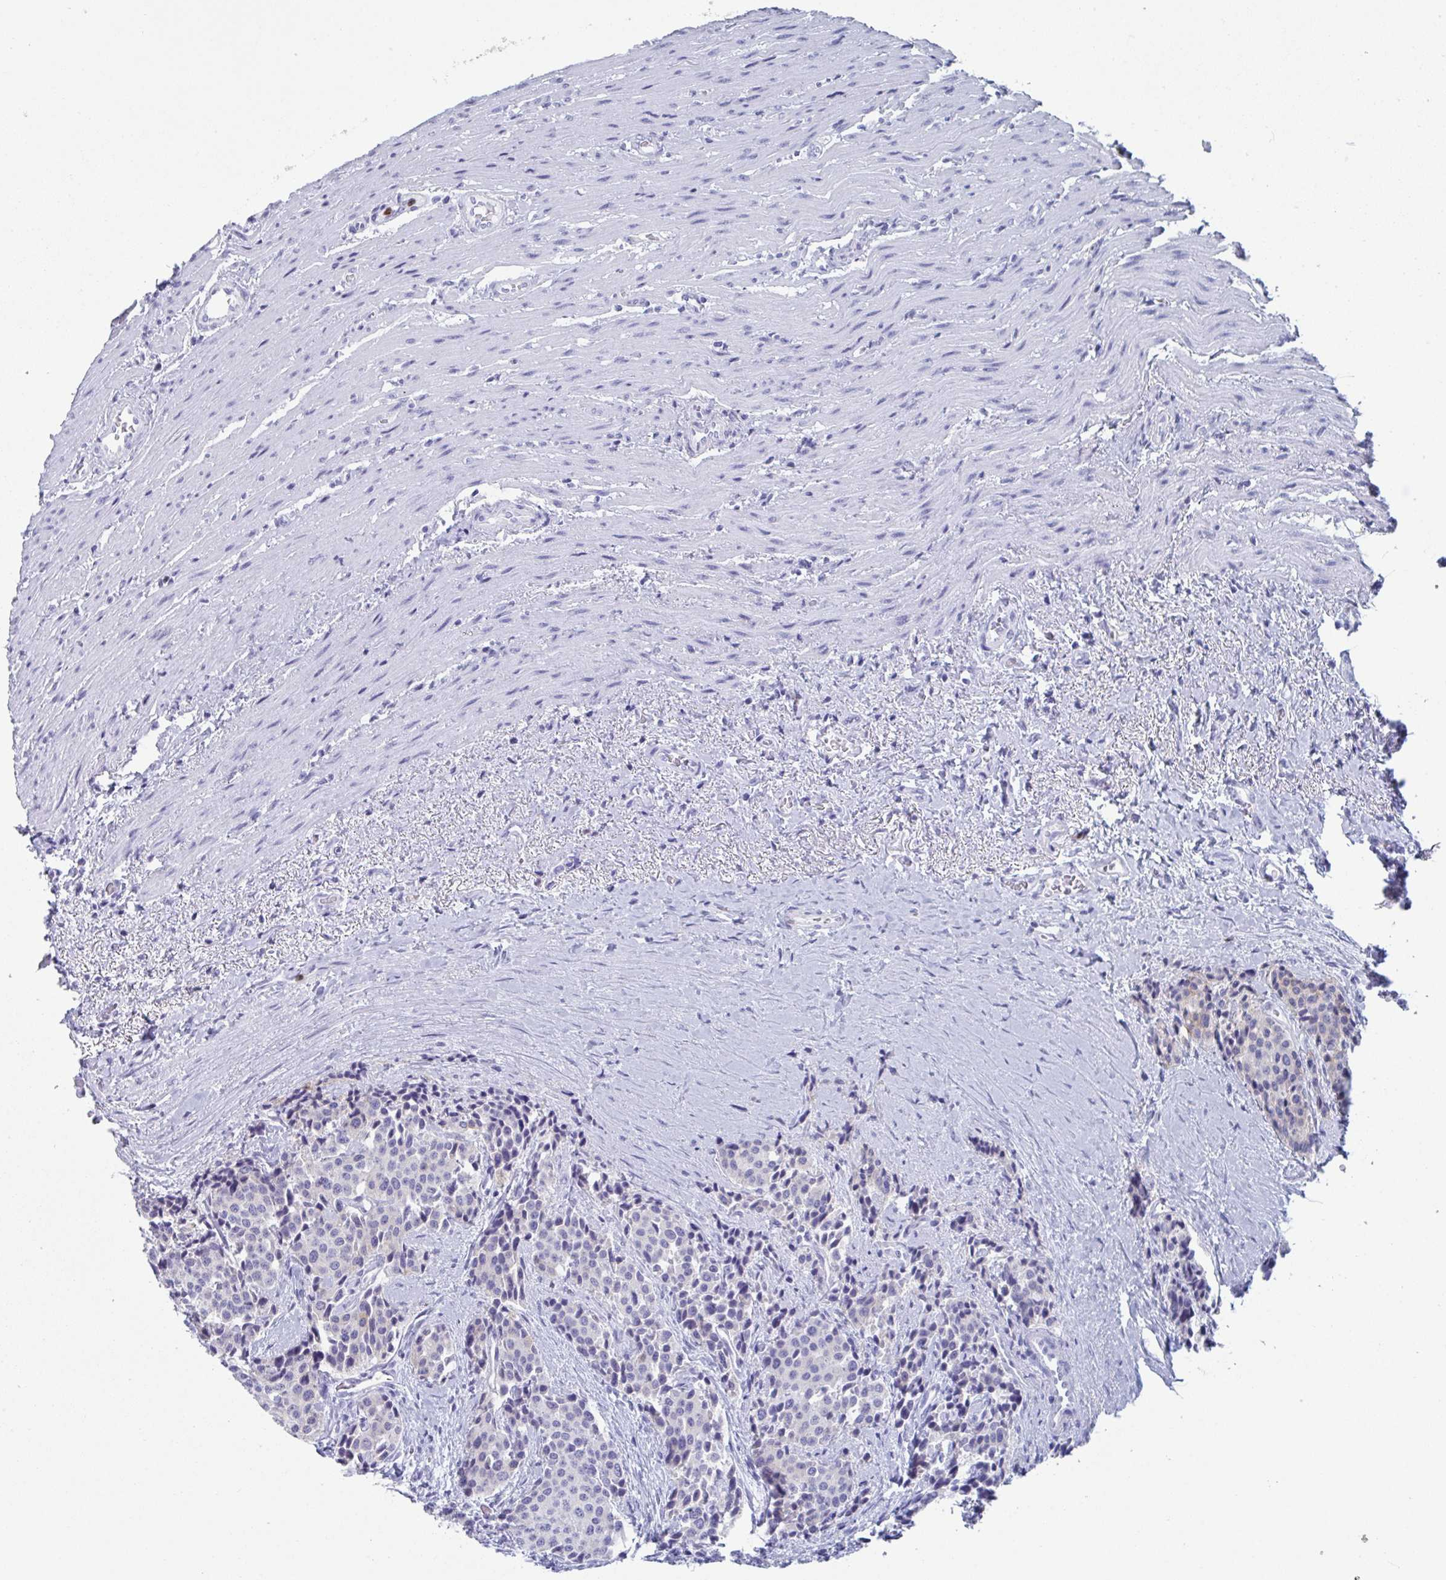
{"staining": {"intensity": "negative", "quantity": "none", "location": "none"}, "tissue": "carcinoid", "cell_type": "Tumor cells", "image_type": "cancer", "snomed": [{"axis": "morphology", "description": "Carcinoid, malignant, NOS"}, {"axis": "topography", "description": "Small intestine"}], "caption": "A histopathology image of human malignant carcinoid is negative for staining in tumor cells.", "gene": "CYP4F11", "patient": {"sex": "male", "age": 73}}